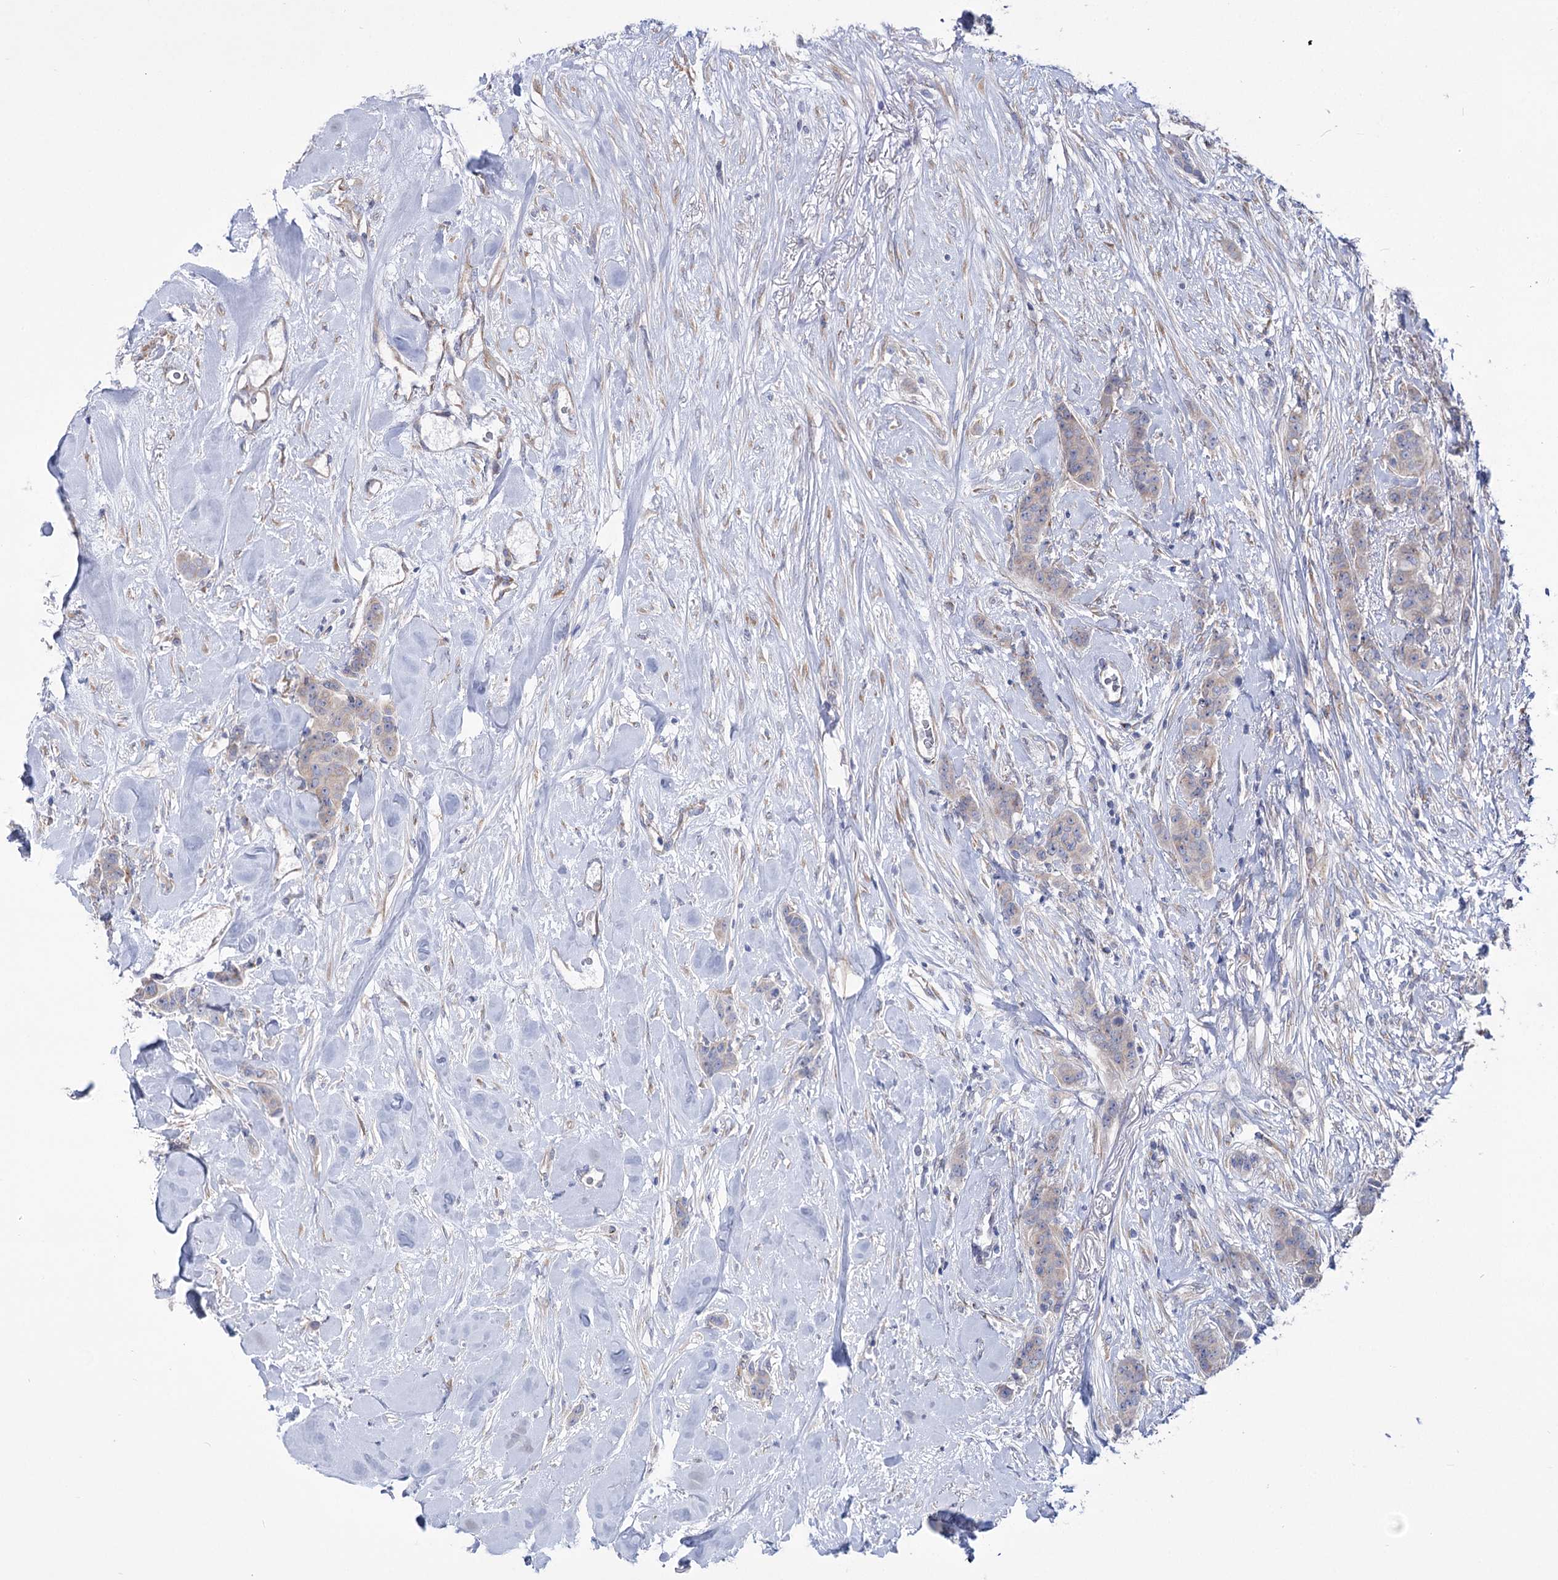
{"staining": {"intensity": "negative", "quantity": "none", "location": "none"}, "tissue": "breast cancer", "cell_type": "Tumor cells", "image_type": "cancer", "snomed": [{"axis": "morphology", "description": "Duct carcinoma"}, {"axis": "topography", "description": "Breast"}], "caption": "Tumor cells are negative for brown protein staining in breast cancer.", "gene": "LRRC34", "patient": {"sex": "female", "age": 40}}